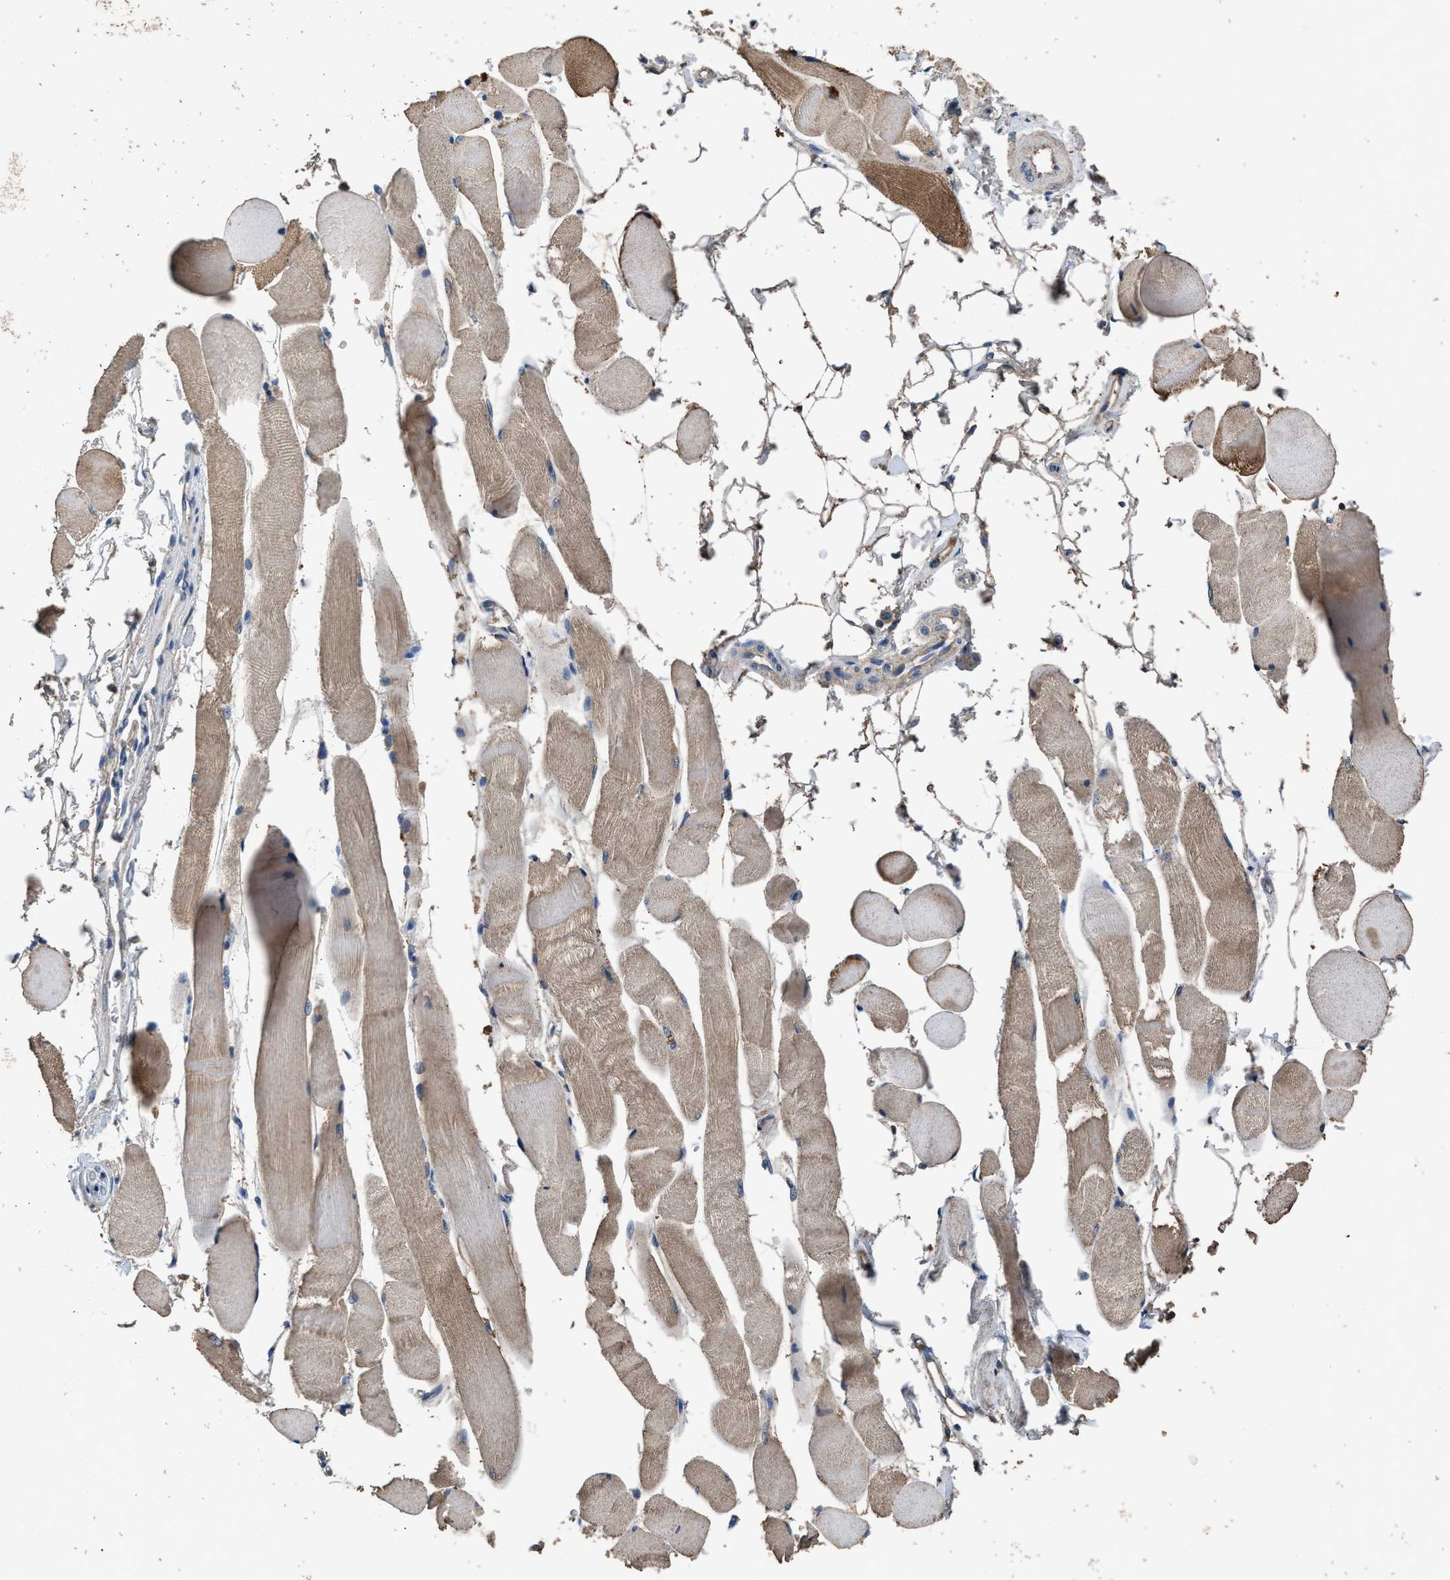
{"staining": {"intensity": "moderate", "quantity": ">75%", "location": "cytoplasmic/membranous"}, "tissue": "skeletal muscle", "cell_type": "Myocytes", "image_type": "normal", "snomed": [{"axis": "morphology", "description": "Normal tissue, NOS"}, {"axis": "topography", "description": "Skeletal muscle"}, {"axis": "topography", "description": "Peripheral nerve tissue"}], "caption": "Skeletal muscle stained for a protein reveals moderate cytoplasmic/membranous positivity in myocytes. (Stains: DAB in brown, nuclei in blue, Microscopy: brightfield microscopy at high magnification).", "gene": "ITSN1", "patient": {"sex": "female", "age": 84}}